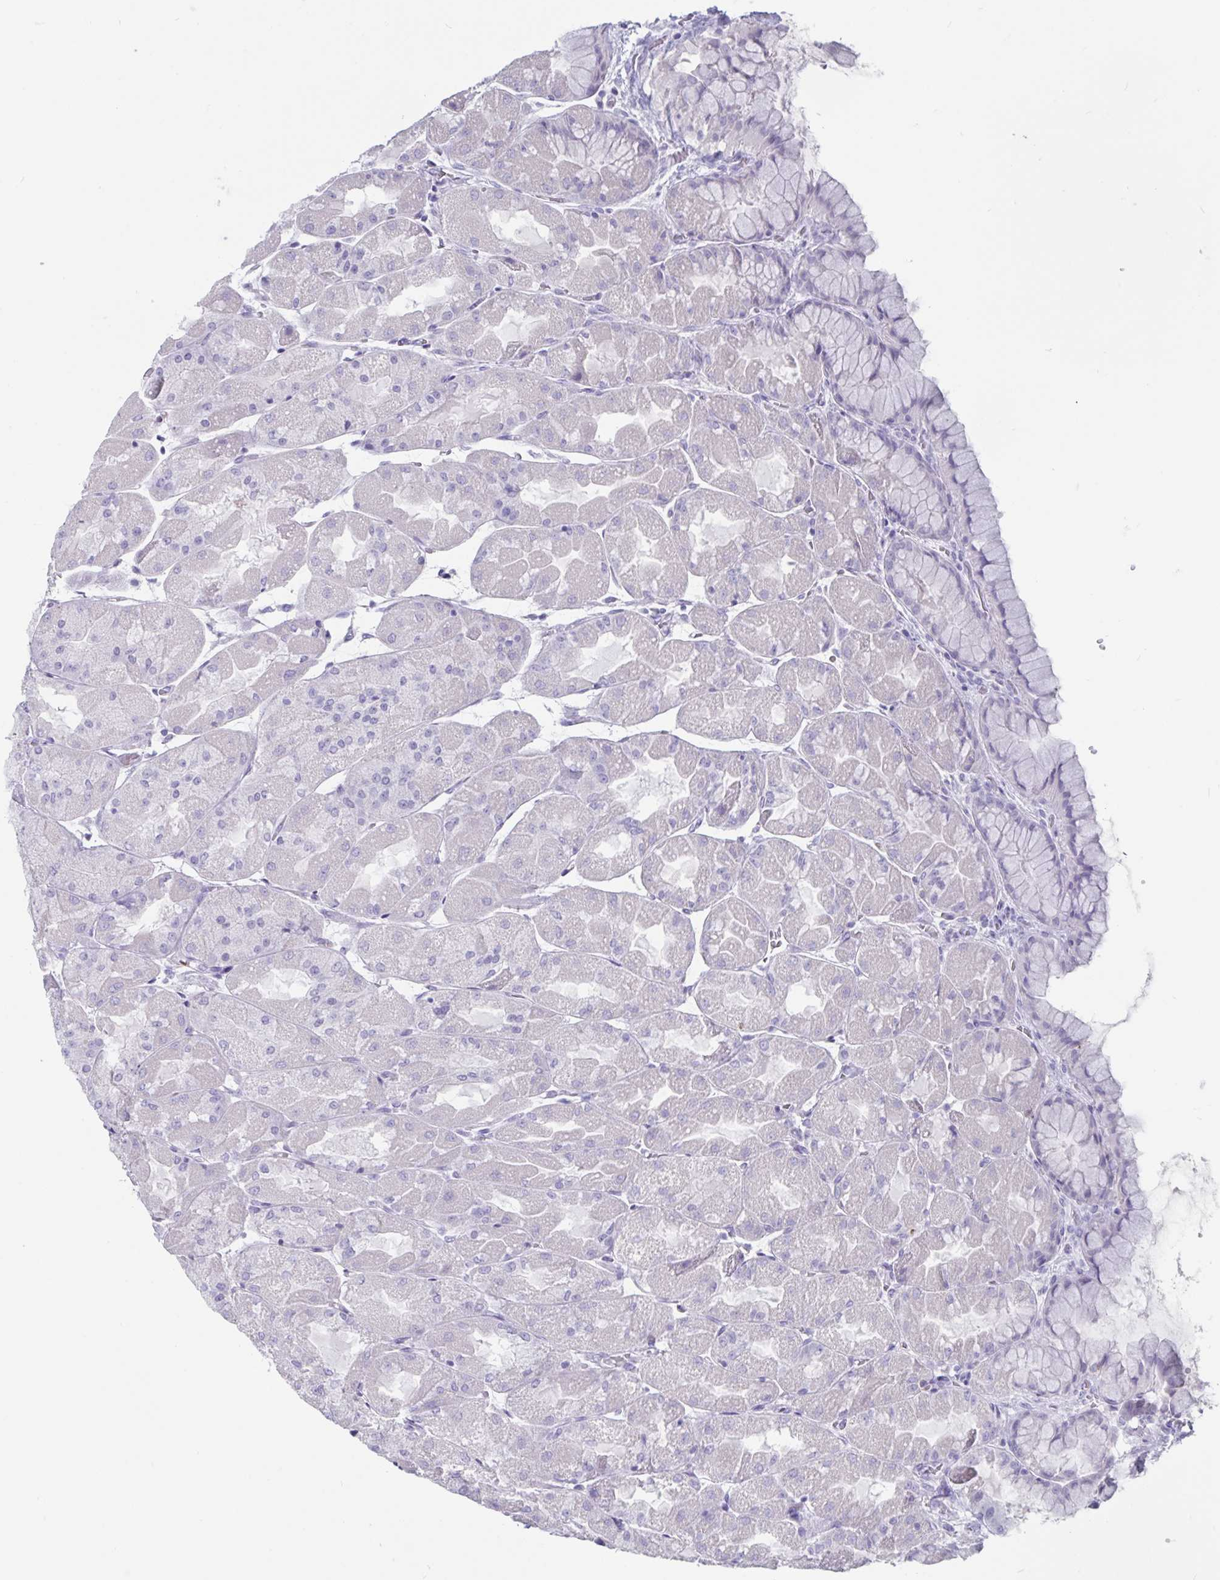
{"staining": {"intensity": "negative", "quantity": "none", "location": "none"}, "tissue": "stomach", "cell_type": "Glandular cells", "image_type": "normal", "snomed": [{"axis": "morphology", "description": "Normal tissue, NOS"}, {"axis": "topography", "description": "Stomach"}], "caption": "The immunohistochemistry (IHC) histopathology image has no significant expression in glandular cells of stomach. (Immunohistochemistry (ihc), brightfield microscopy, high magnification).", "gene": "GNLY", "patient": {"sex": "female", "age": 61}}